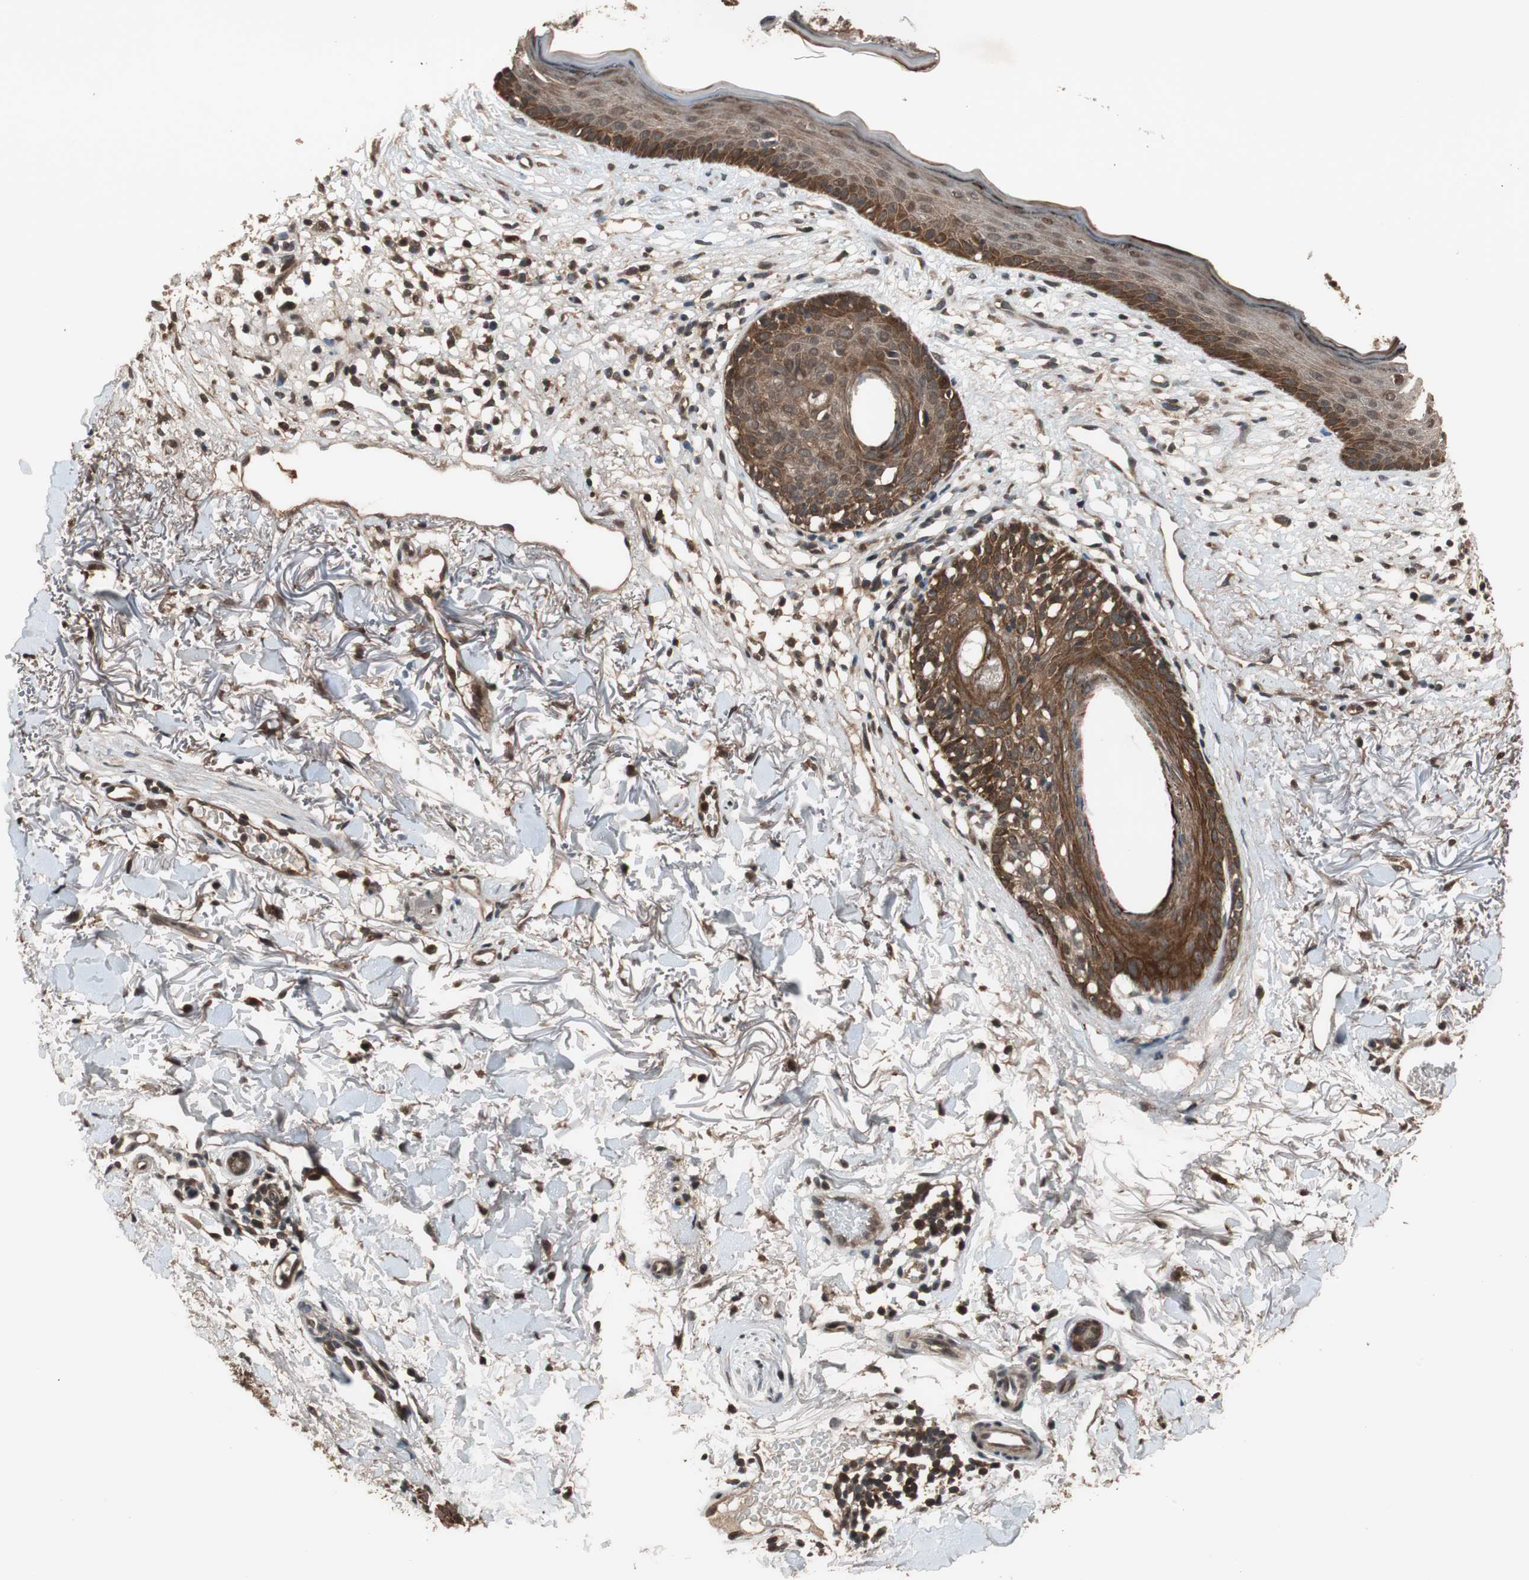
{"staining": {"intensity": "strong", "quantity": ">75%", "location": "cytoplasmic/membranous"}, "tissue": "skin cancer", "cell_type": "Tumor cells", "image_type": "cancer", "snomed": [{"axis": "morphology", "description": "Basal cell carcinoma"}, {"axis": "topography", "description": "Skin"}], "caption": "The micrograph exhibits staining of skin basal cell carcinoma, revealing strong cytoplasmic/membranous protein positivity (brown color) within tumor cells.", "gene": "TMEM230", "patient": {"sex": "female", "age": 70}}